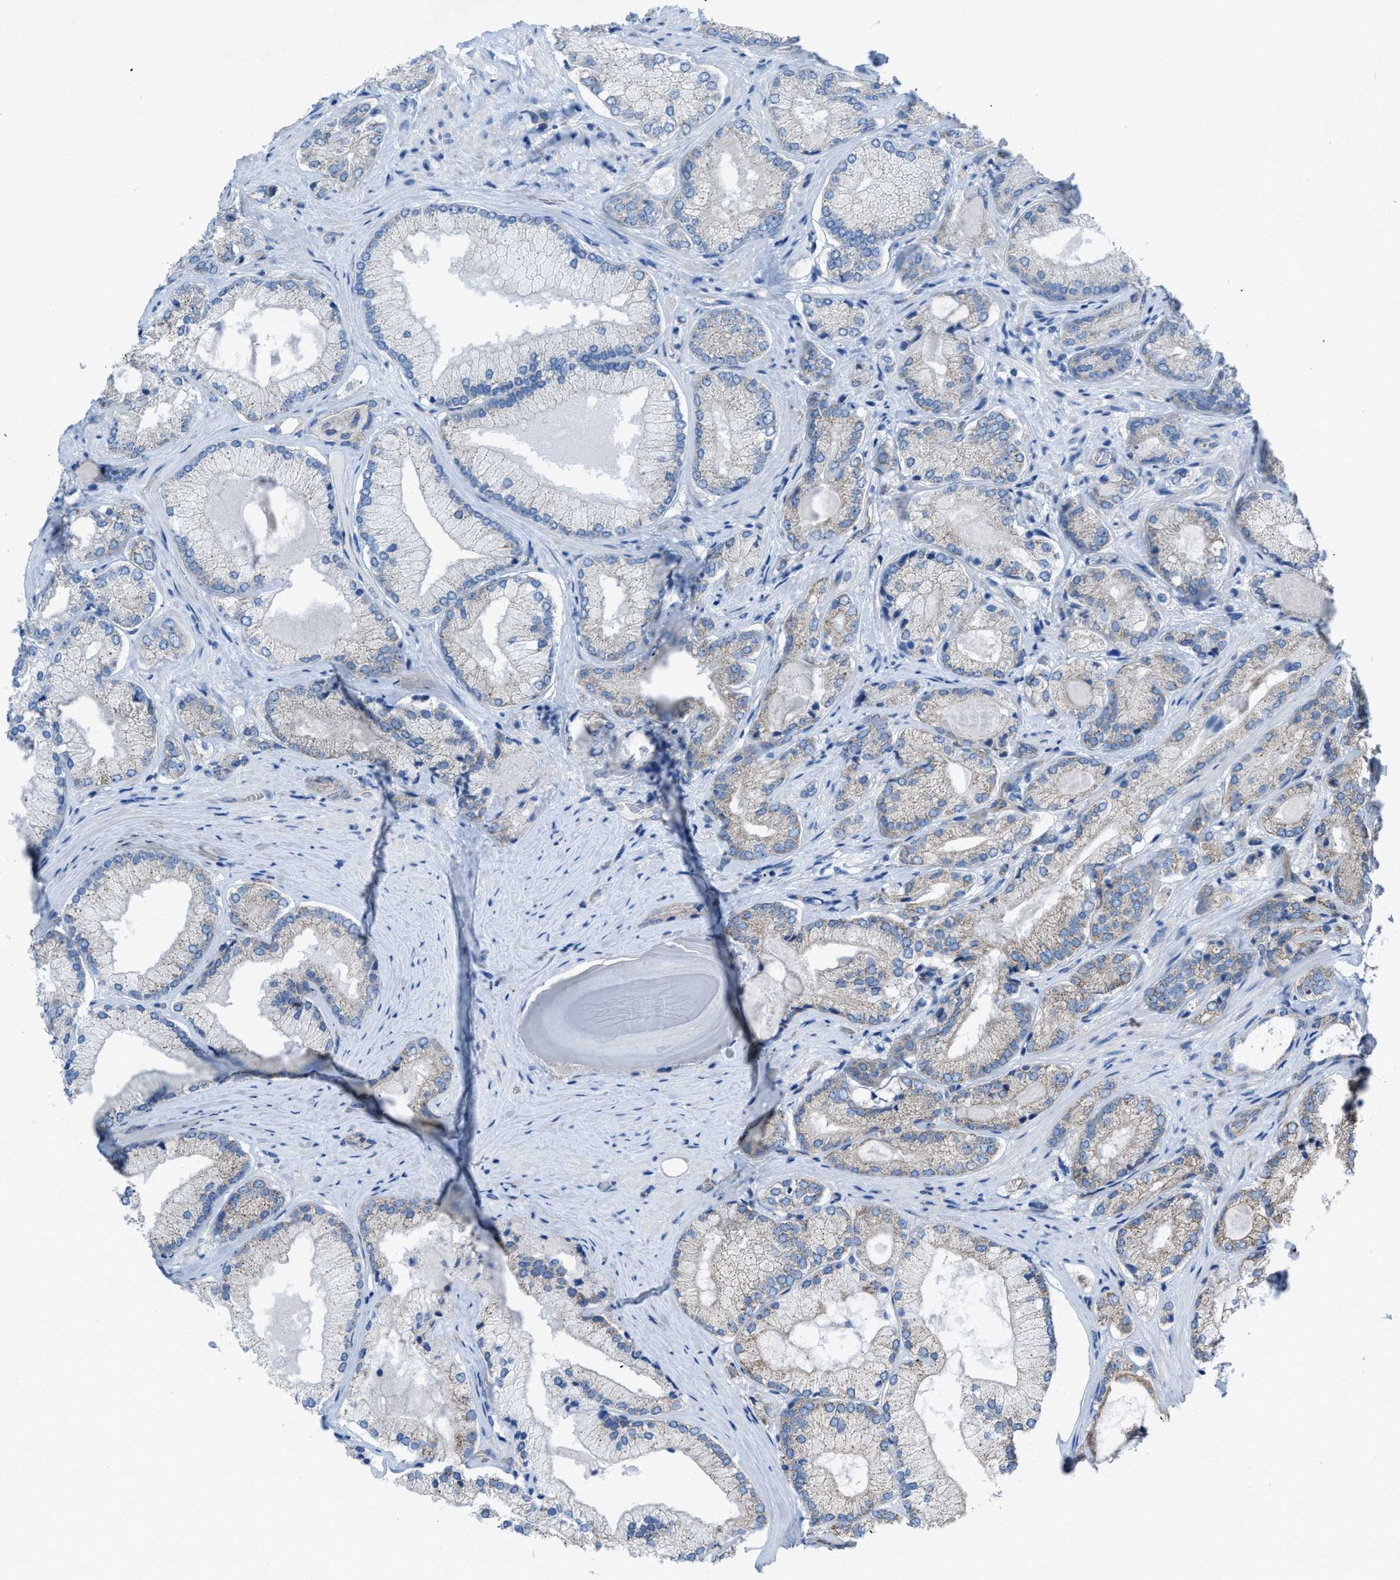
{"staining": {"intensity": "negative", "quantity": "none", "location": "none"}, "tissue": "prostate cancer", "cell_type": "Tumor cells", "image_type": "cancer", "snomed": [{"axis": "morphology", "description": "Adenocarcinoma, Low grade"}, {"axis": "topography", "description": "Prostate"}], "caption": "DAB immunohistochemical staining of human prostate cancer (adenocarcinoma (low-grade)) reveals no significant expression in tumor cells.", "gene": "DOLPP1", "patient": {"sex": "male", "age": 65}}